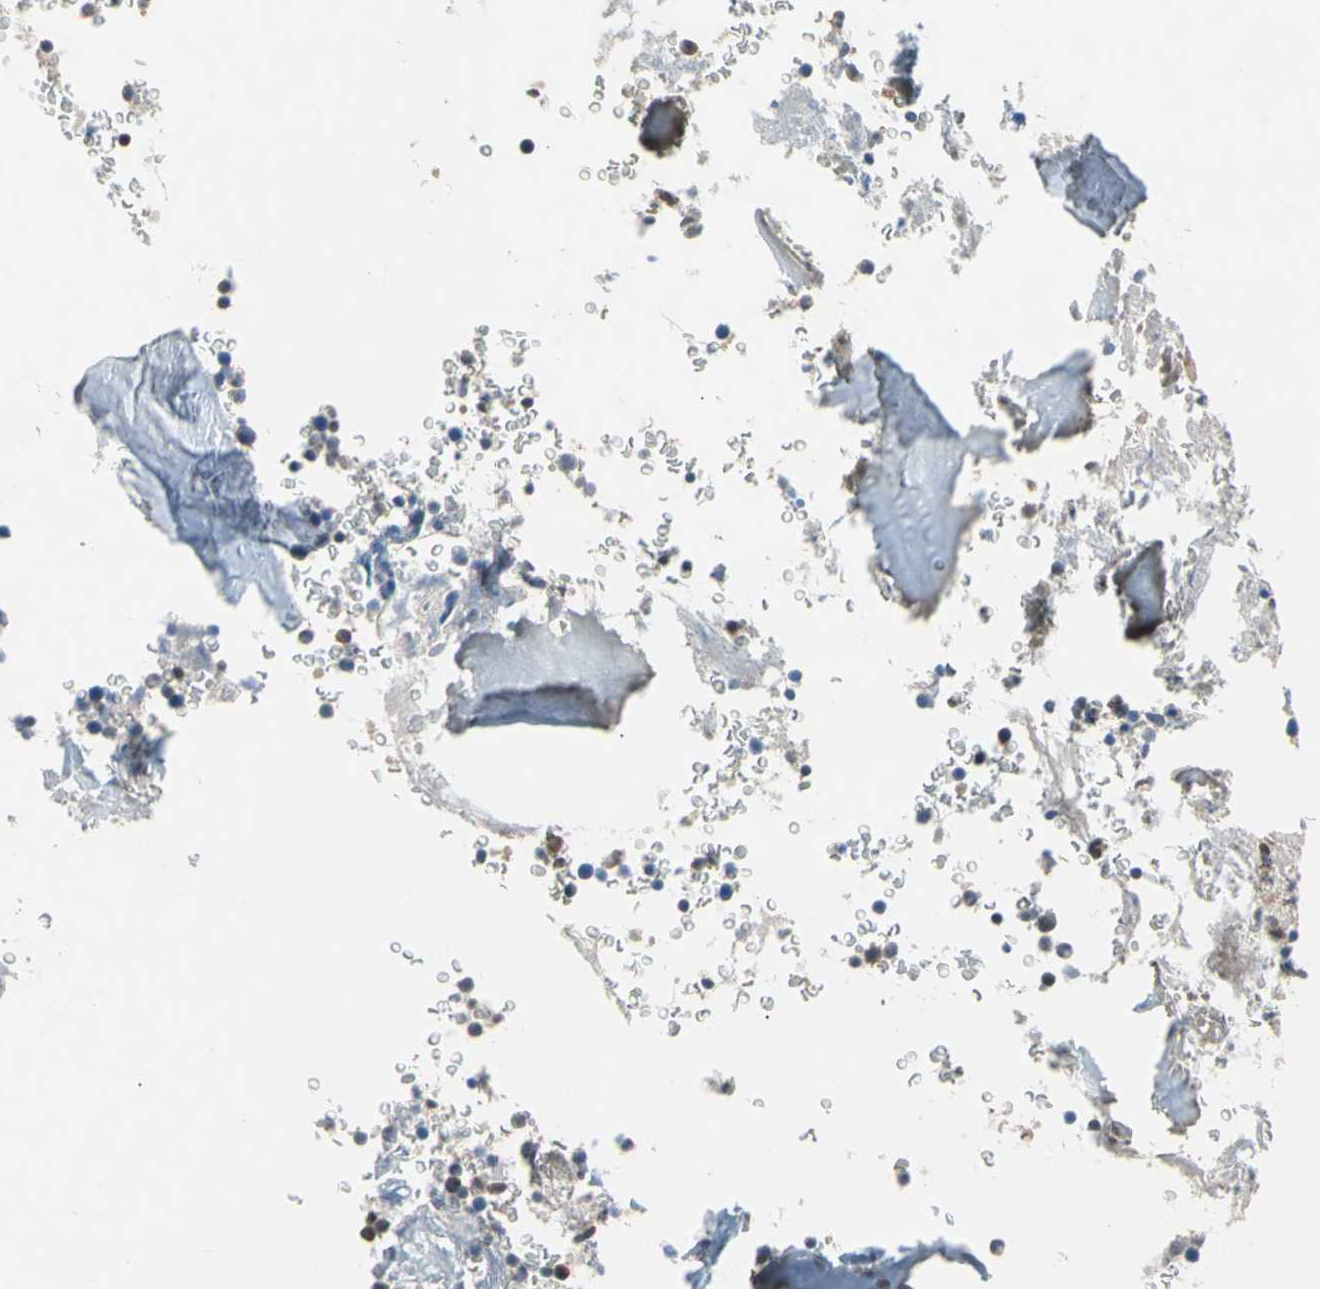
{"staining": {"intensity": "moderate", "quantity": "<25%", "location": "cytoplasmic/membranous"}, "tissue": "bone marrow", "cell_type": "Hematopoietic cells", "image_type": "normal", "snomed": [{"axis": "morphology", "description": "Normal tissue, NOS"}, {"axis": "topography", "description": "Bone marrow"}], "caption": "IHC histopathology image of unremarkable bone marrow: bone marrow stained using IHC reveals low levels of moderate protein expression localized specifically in the cytoplasmic/membranous of hematopoietic cells, appearing as a cytoplasmic/membranous brown color.", "gene": "NGEF", "patient": {"sex": "male"}}